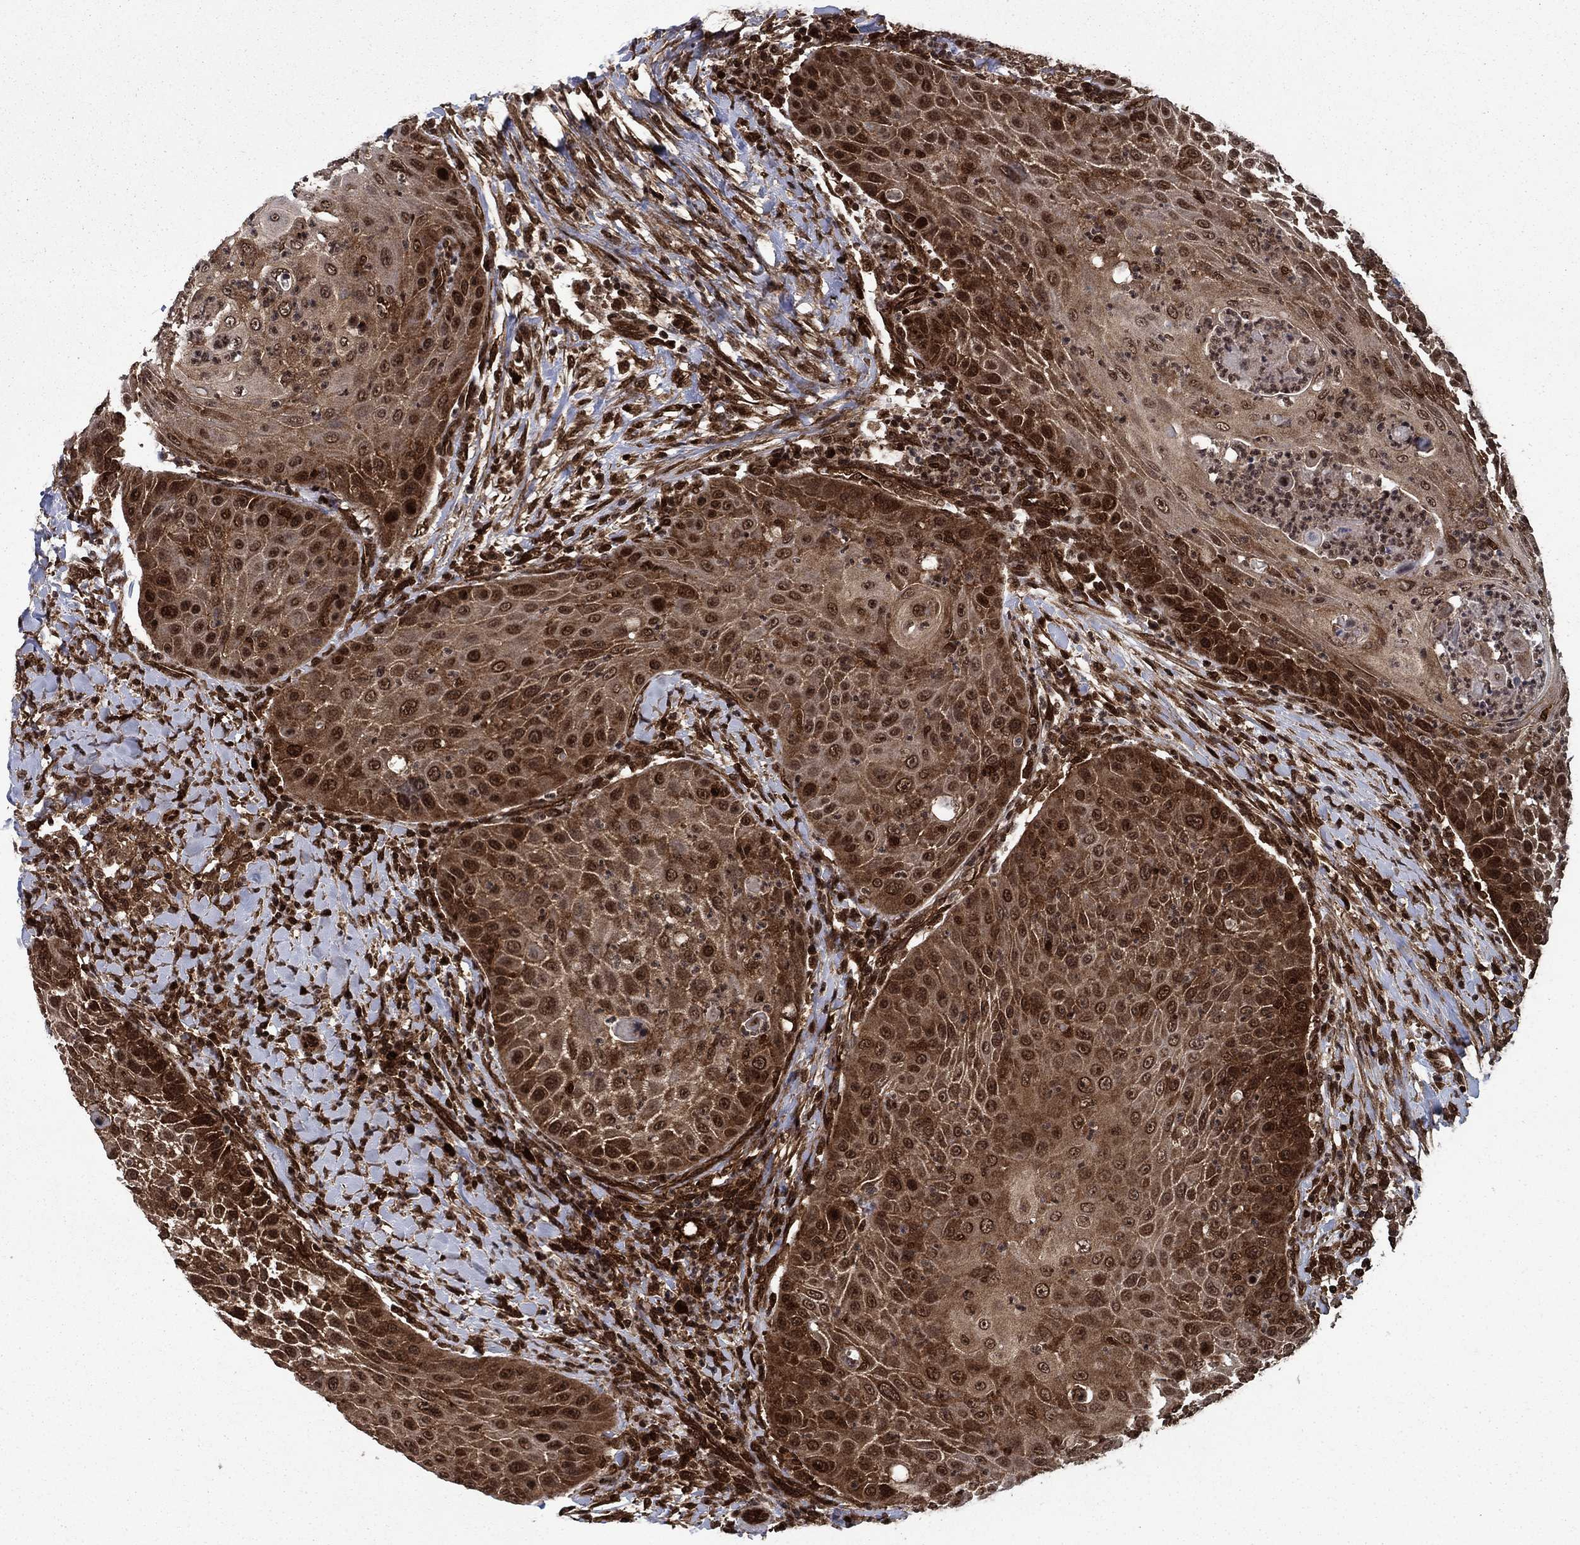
{"staining": {"intensity": "strong", "quantity": "25%-75%", "location": "cytoplasmic/membranous,nuclear"}, "tissue": "head and neck cancer", "cell_type": "Tumor cells", "image_type": "cancer", "snomed": [{"axis": "morphology", "description": "Squamous cell carcinoma, NOS"}, {"axis": "topography", "description": "Head-Neck"}], "caption": "Immunohistochemistry (IHC) of human head and neck cancer (squamous cell carcinoma) displays high levels of strong cytoplasmic/membranous and nuclear positivity in approximately 25%-75% of tumor cells.", "gene": "DNAJA1", "patient": {"sex": "male", "age": 69}}